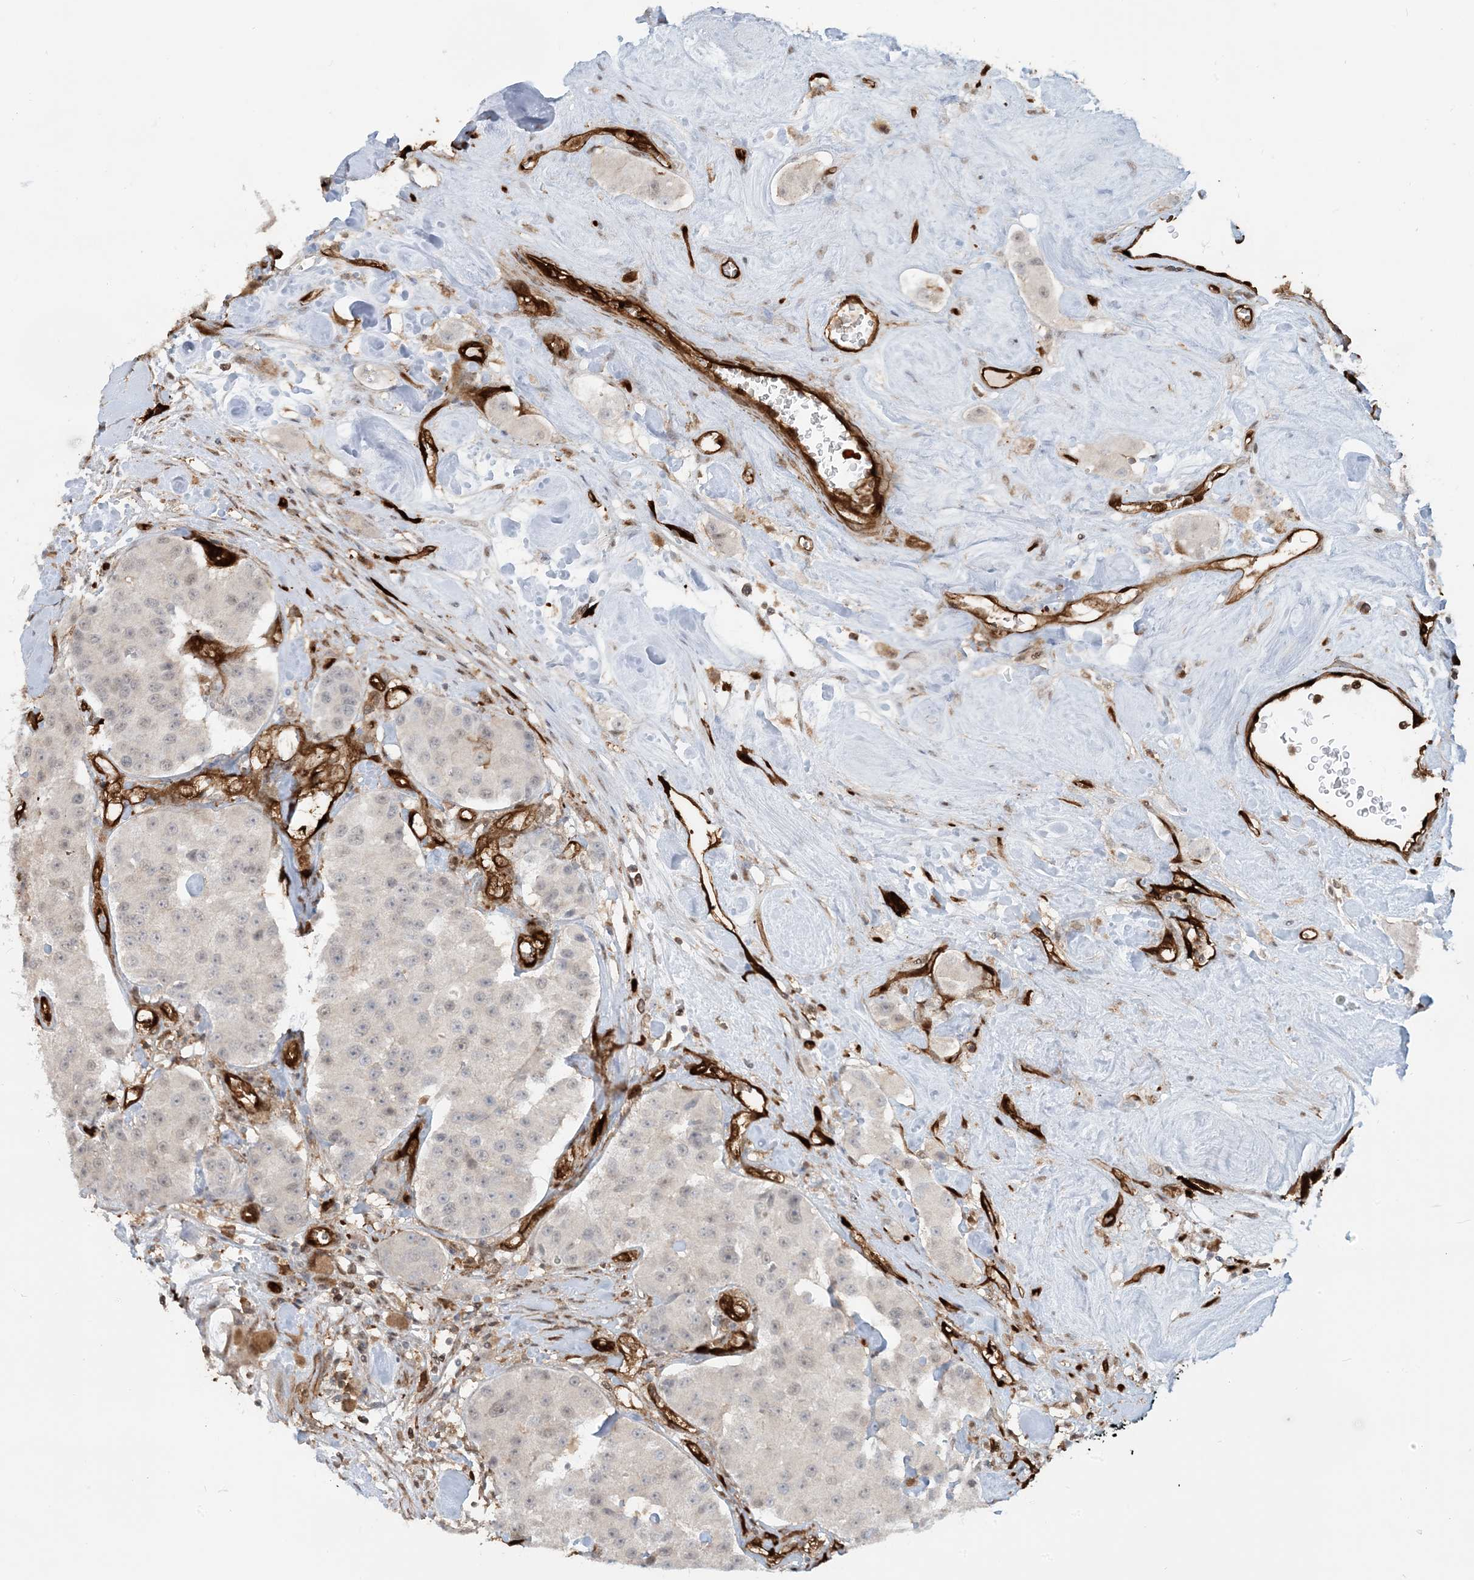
{"staining": {"intensity": "negative", "quantity": "none", "location": "none"}, "tissue": "carcinoid", "cell_type": "Tumor cells", "image_type": "cancer", "snomed": [{"axis": "morphology", "description": "Carcinoid, malignant, NOS"}, {"axis": "topography", "description": "Pancreas"}], "caption": "IHC micrograph of carcinoid stained for a protein (brown), which displays no positivity in tumor cells.", "gene": "PPM1F", "patient": {"sex": "male", "age": 41}}